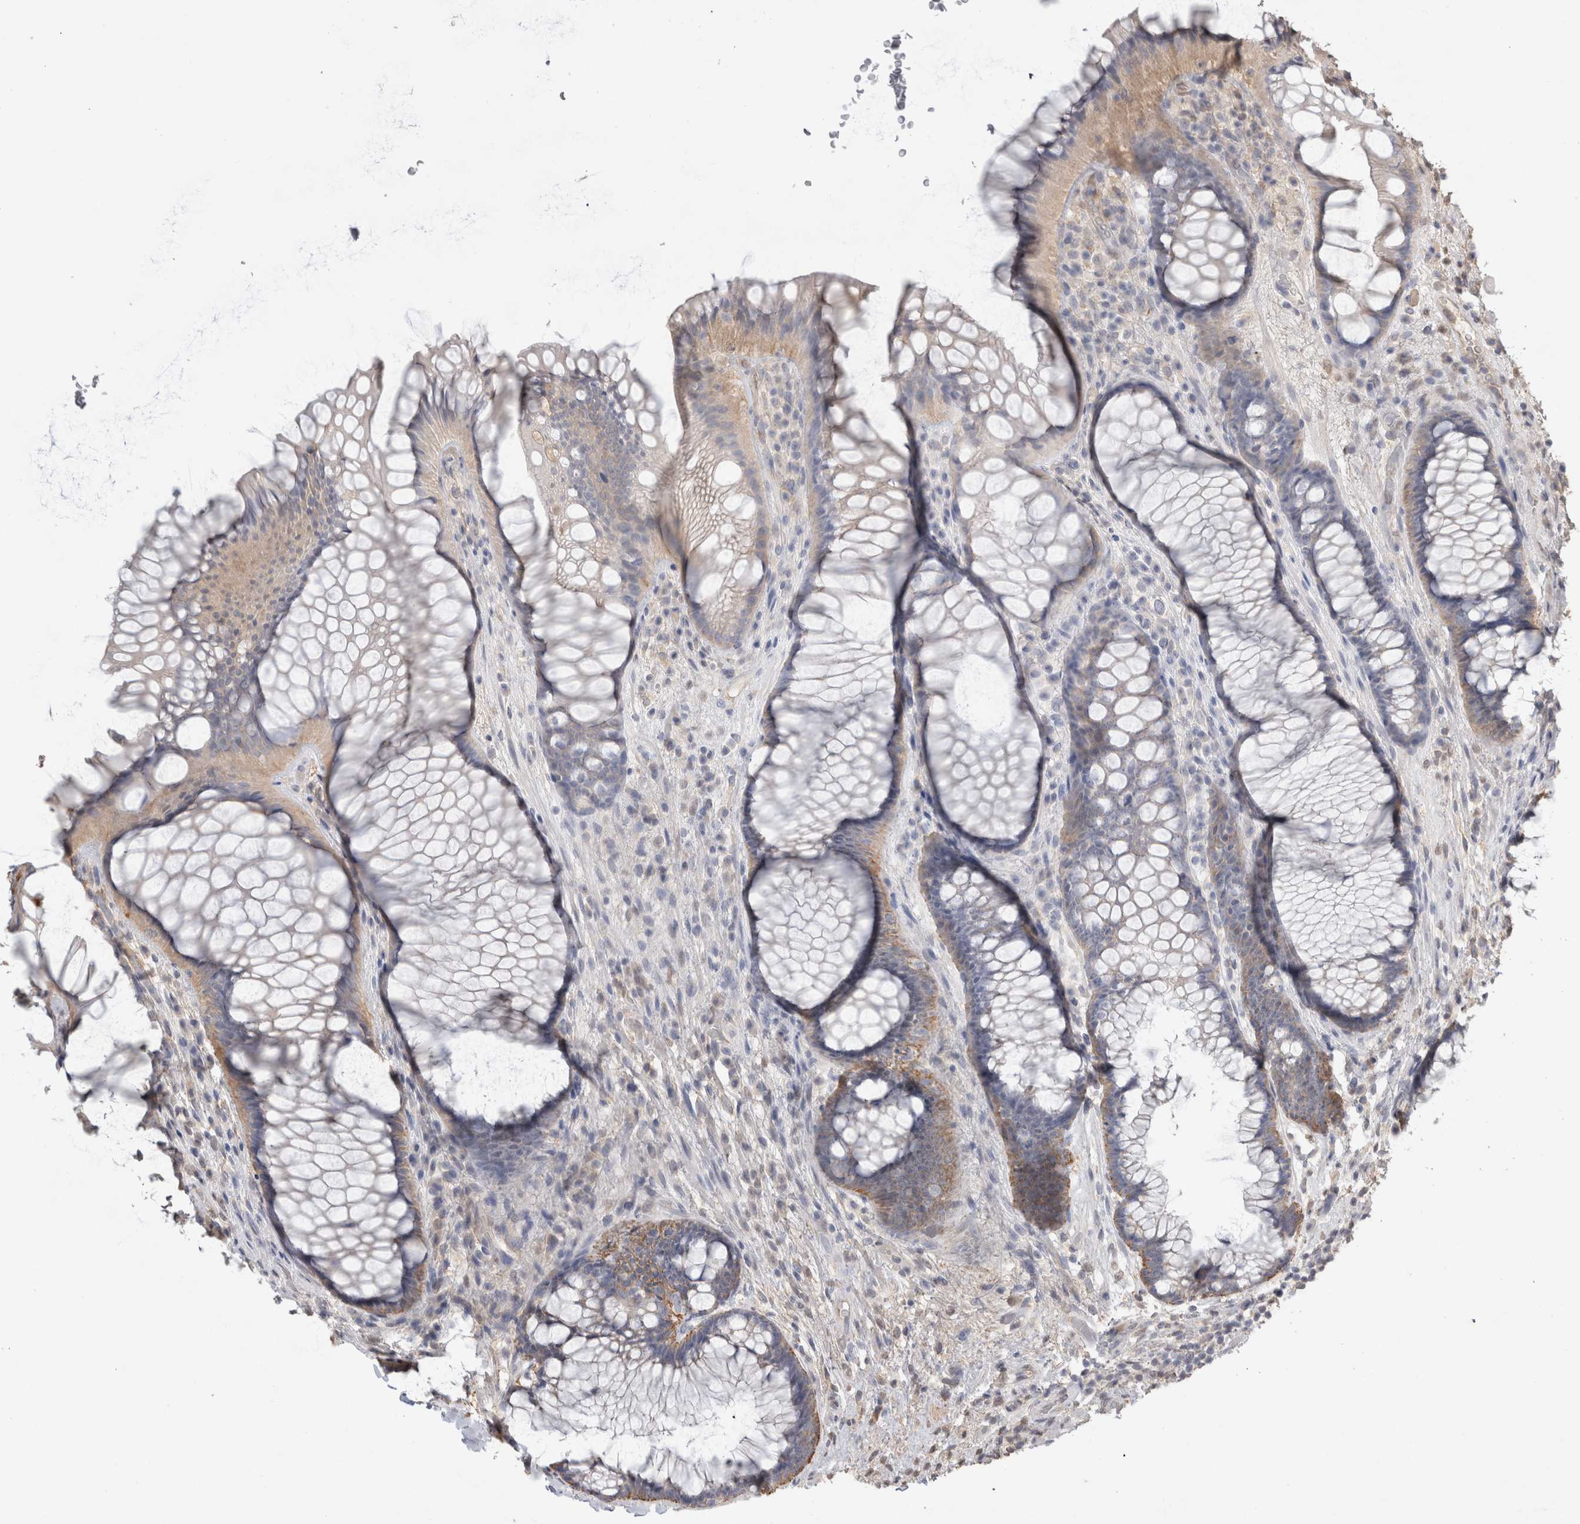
{"staining": {"intensity": "weak", "quantity": ">75%", "location": "cytoplasmic/membranous"}, "tissue": "rectum", "cell_type": "Glandular cells", "image_type": "normal", "snomed": [{"axis": "morphology", "description": "Normal tissue, NOS"}, {"axis": "topography", "description": "Rectum"}], "caption": "Immunohistochemistry (IHC) staining of unremarkable rectum, which shows low levels of weak cytoplasmic/membranous staining in about >75% of glandular cells indicating weak cytoplasmic/membranous protein positivity. The staining was performed using DAB (brown) for protein detection and nuclei were counterstained in hematoxylin (blue).", "gene": "NAALADL2", "patient": {"sex": "male", "age": 51}}